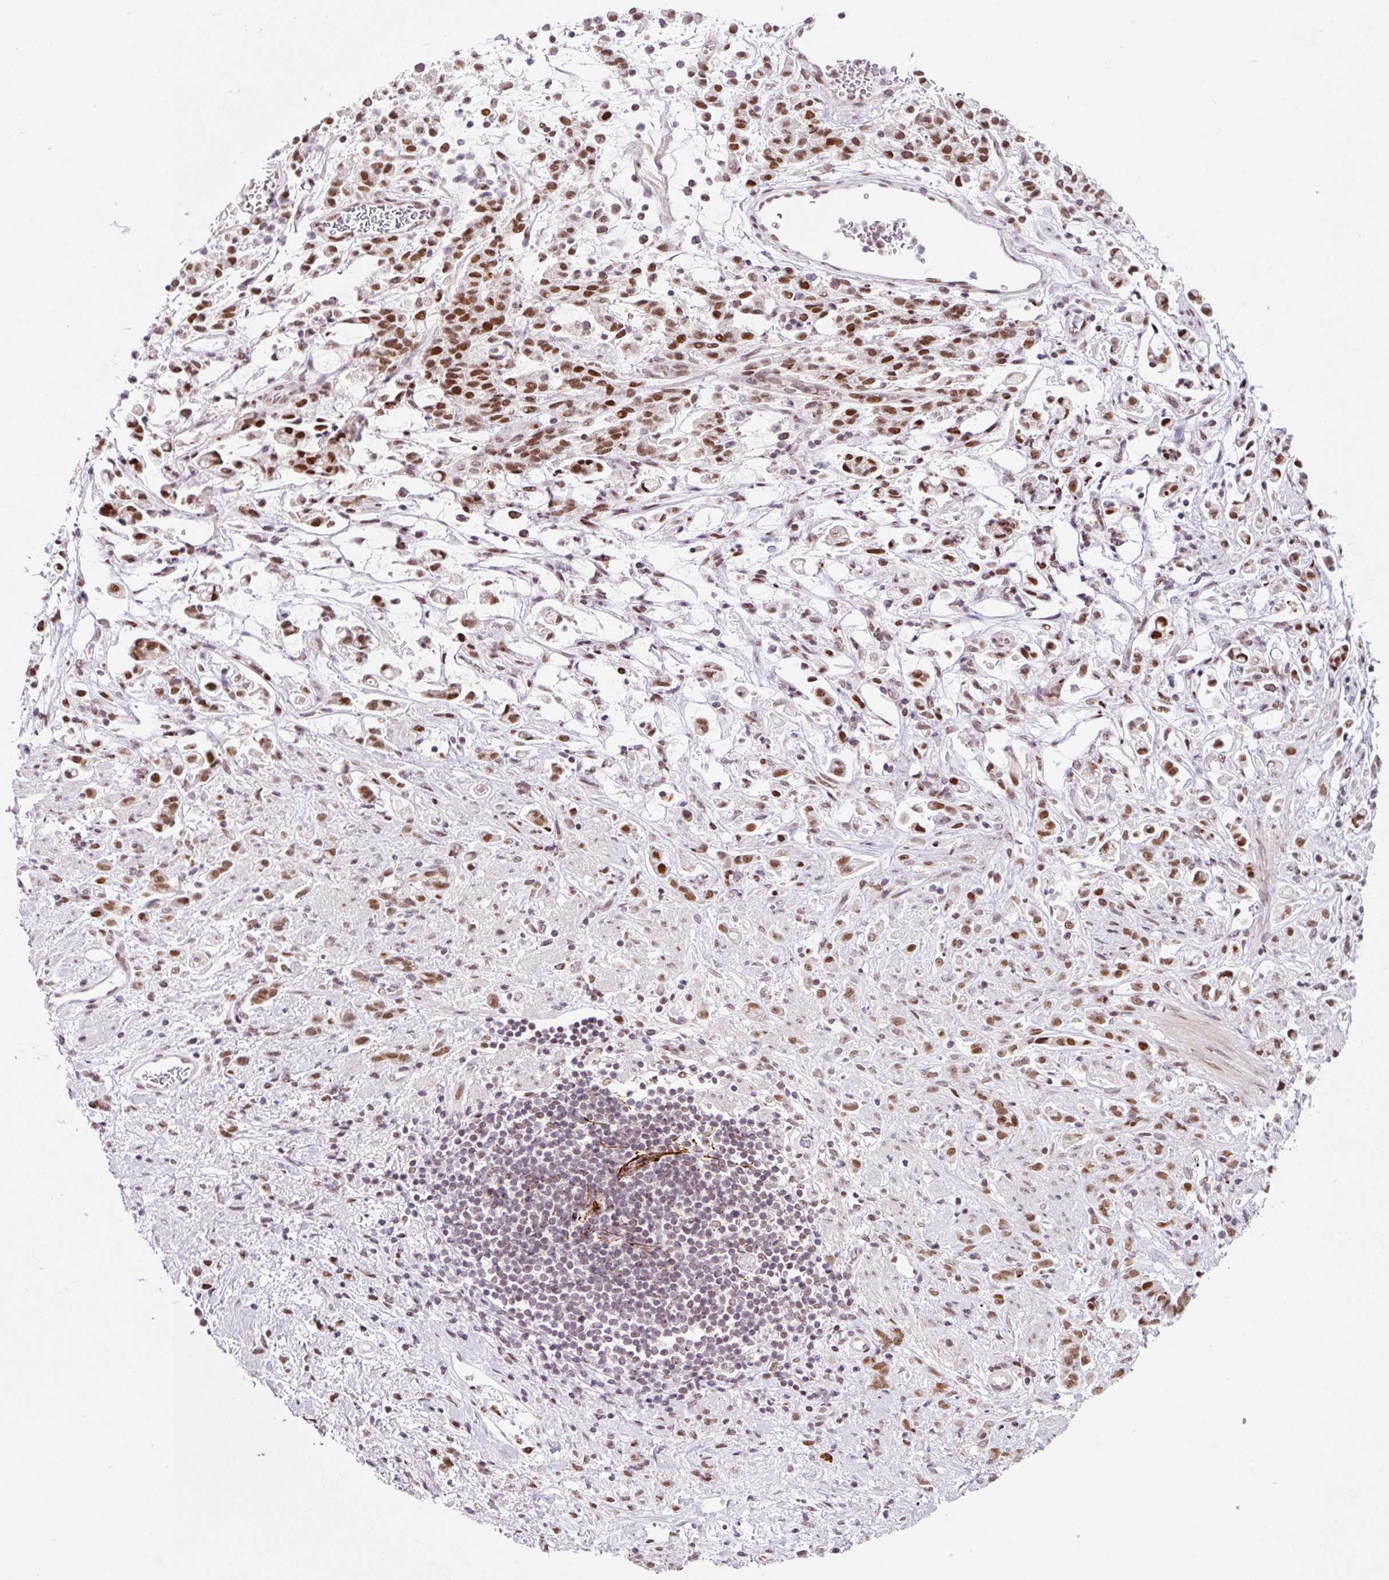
{"staining": {"intensity": "strong", "quantity": ">75%", "location": "nuclear"}, "tissue": "stomach cancer", "cell_type": "Tumor cells", "image_type": "cancer", "snomed": [{"axis": "morphology", "description": "Adenocarcinoma, NOS"}, {"axis": "topography", "description": "Stomach"}], "caption": "The histopathology image reveals staining of stomach cancer (adenocarcinoma), revealing strong nuclear protein expression (brown color) within tumor cells. The protein is shown in brown color, while the nuclei are stained blue.", "gene": "CCNL2", "patient": {"sex": "female", "age": 60}}